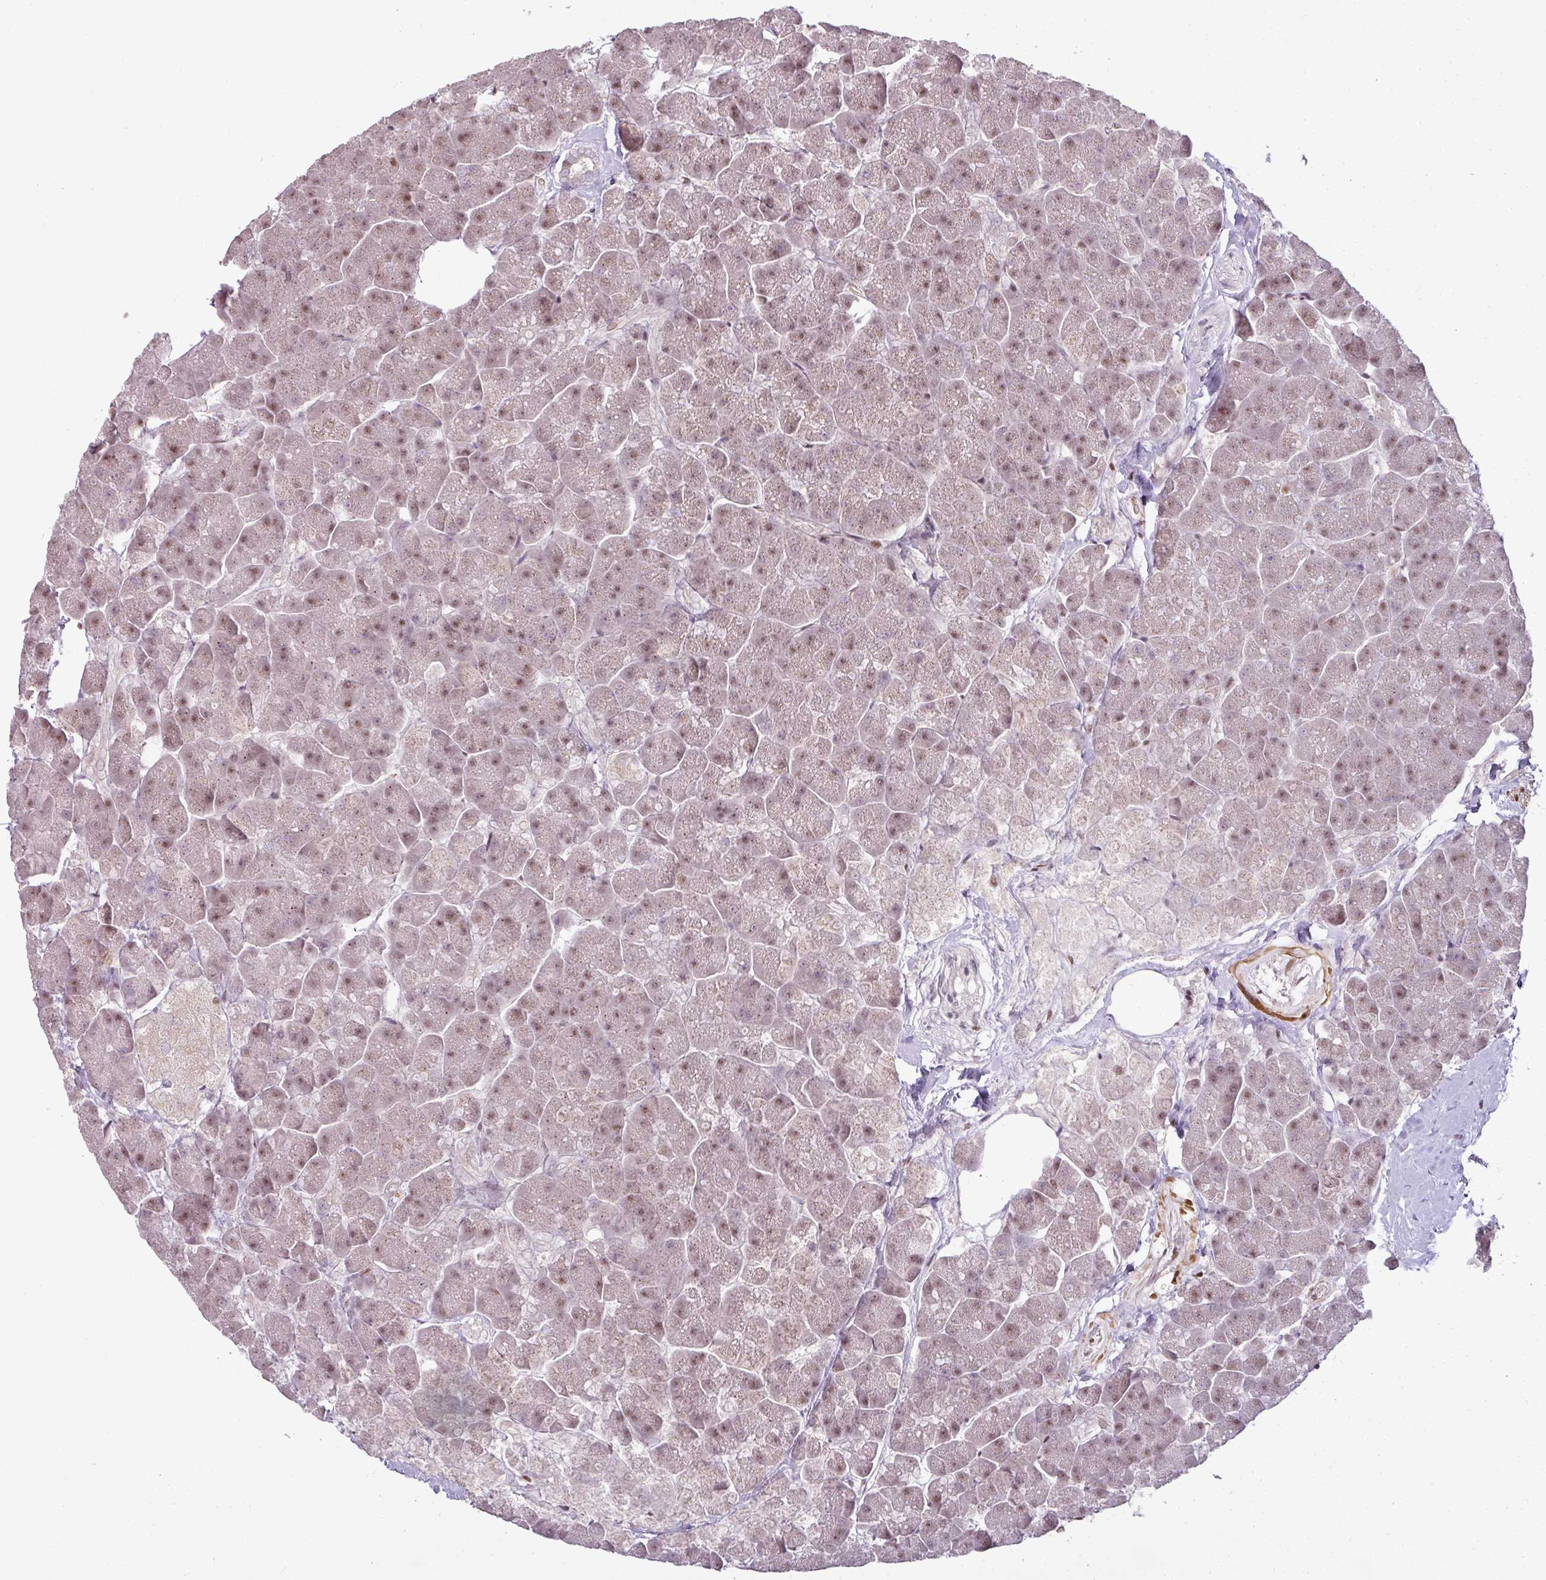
{"staining": {"intensity": "moderate", "quantity": "25%-75%", "location": "nuclear"}, "tissue": "pancreas", "cell_type": "Exocrine glandular cells", "image_type": "normal", "snomed": [{"axis": "morphology", "description": "Normal tissue, NOS"}, {"axis": "topography", "description": "Pancreas"}, {"axis": "topography", "description": "Peripheral nerve tissue"}], "caption": "Immunohistochemistry staining of normal pancreas, which reveals medium levels of moderate nuclear expression in about 25%-75% of exocrine glandular cells indicating moderate nuclear protein expression. The staining was performed using DAB (brown) for protein detection and nuclei were counterstained in hematoxylin (blue).", "gene": "GPRIN2", "patient": {"sex": "male", "age": 54}}